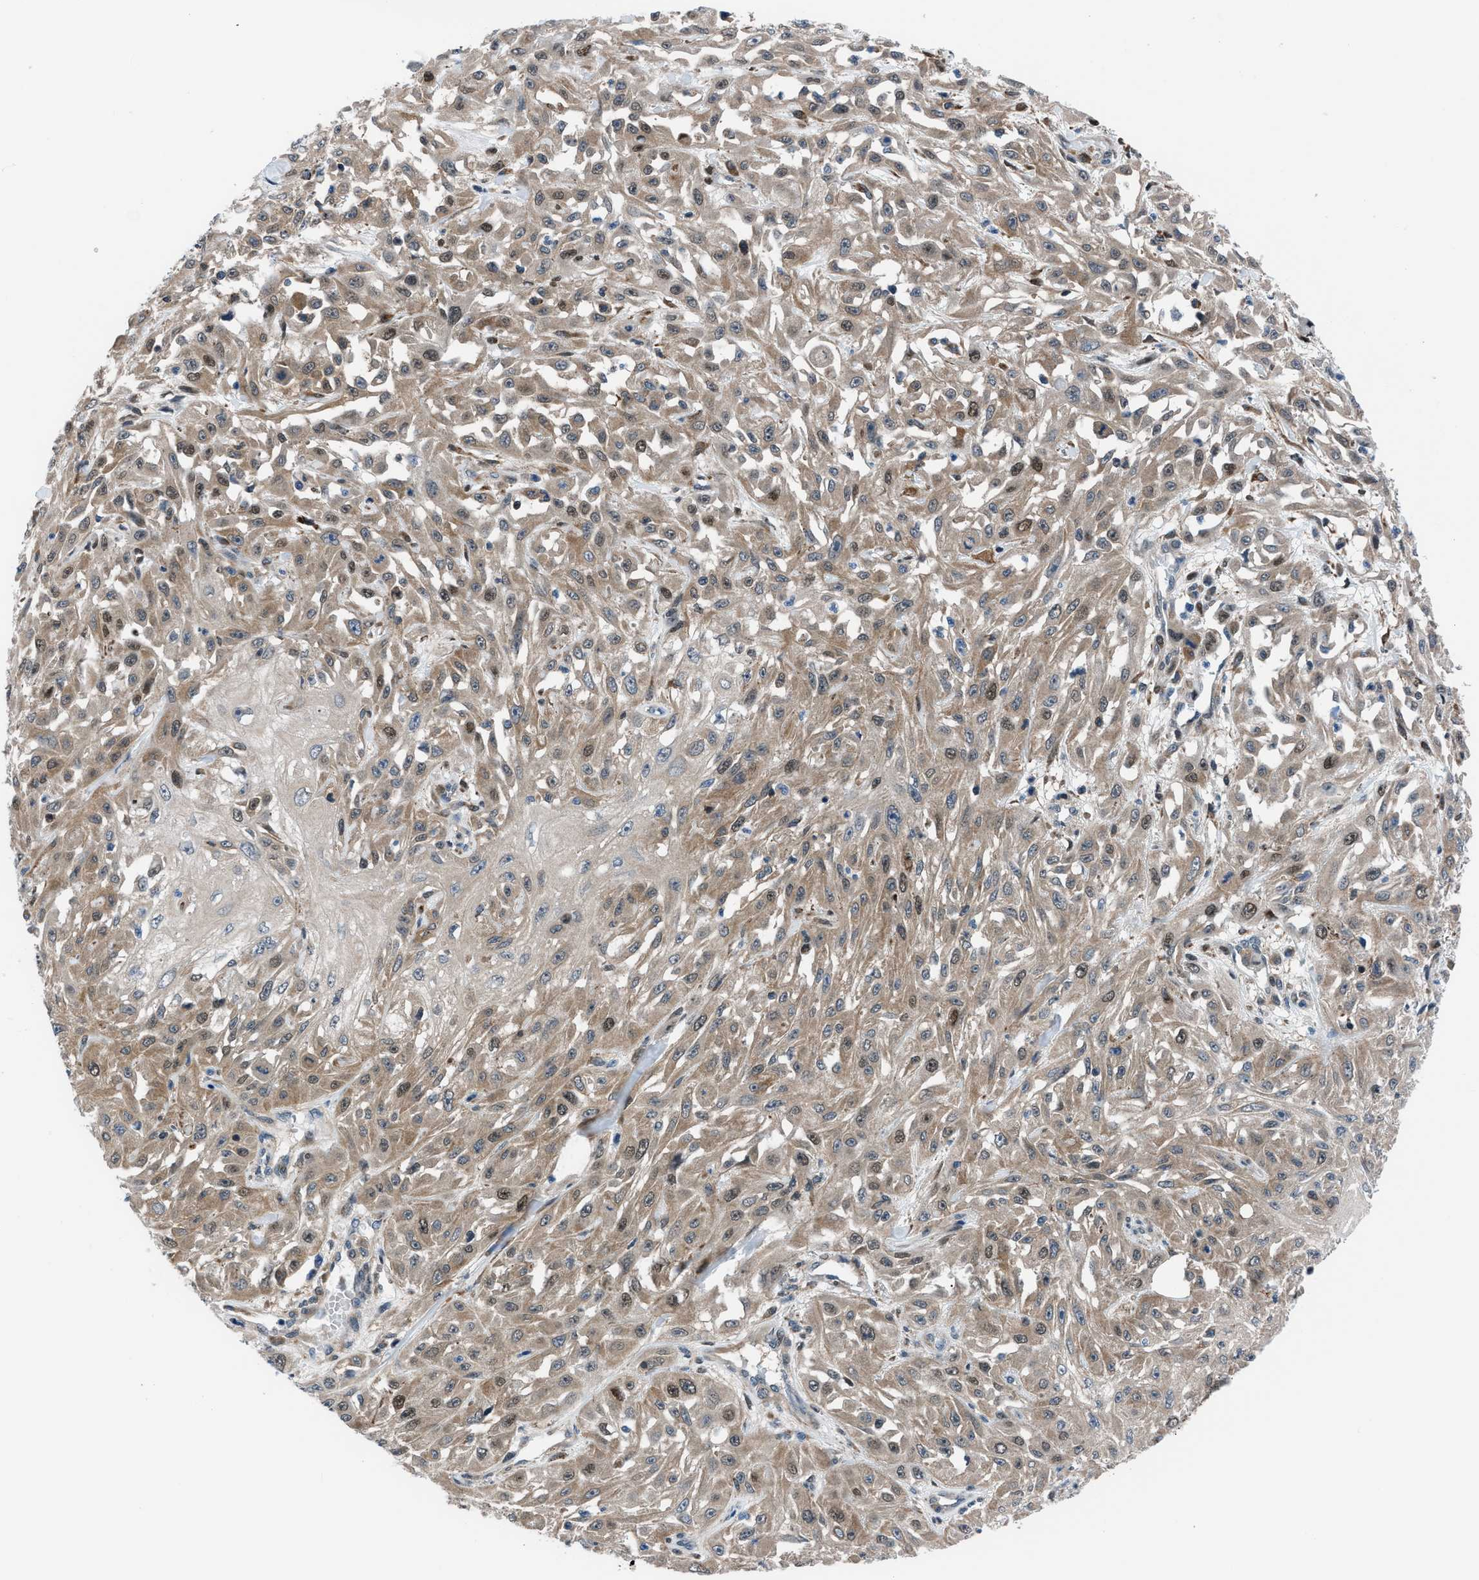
{"staining": {"intensity": "moderate", "quantity": ">75%", "location": "cytoplasmic/membranous"}, "tissue": "skin cancer", "cell_type": "Tumor cells", "image_type": "cancer", "snomed": [{"axis": "morphology", "description": "Squamous cell carcinoma, NOS"}, {"axis": "morphology", "description": "Squamous cell carcinoma, metastatic, NOS"}, {"axis": "topography", "description": "Skin"}, {"axis": "topography", "description": "Lymph node"}], "caption": "Tumor cells exhibit medium levels of moderate cytoplasmic/membranous positivity in about >75% of cells in skin squamous cell carcinoma.", "gene": "TMEM45B", "patient": {"sex": "male", "age": 75}}